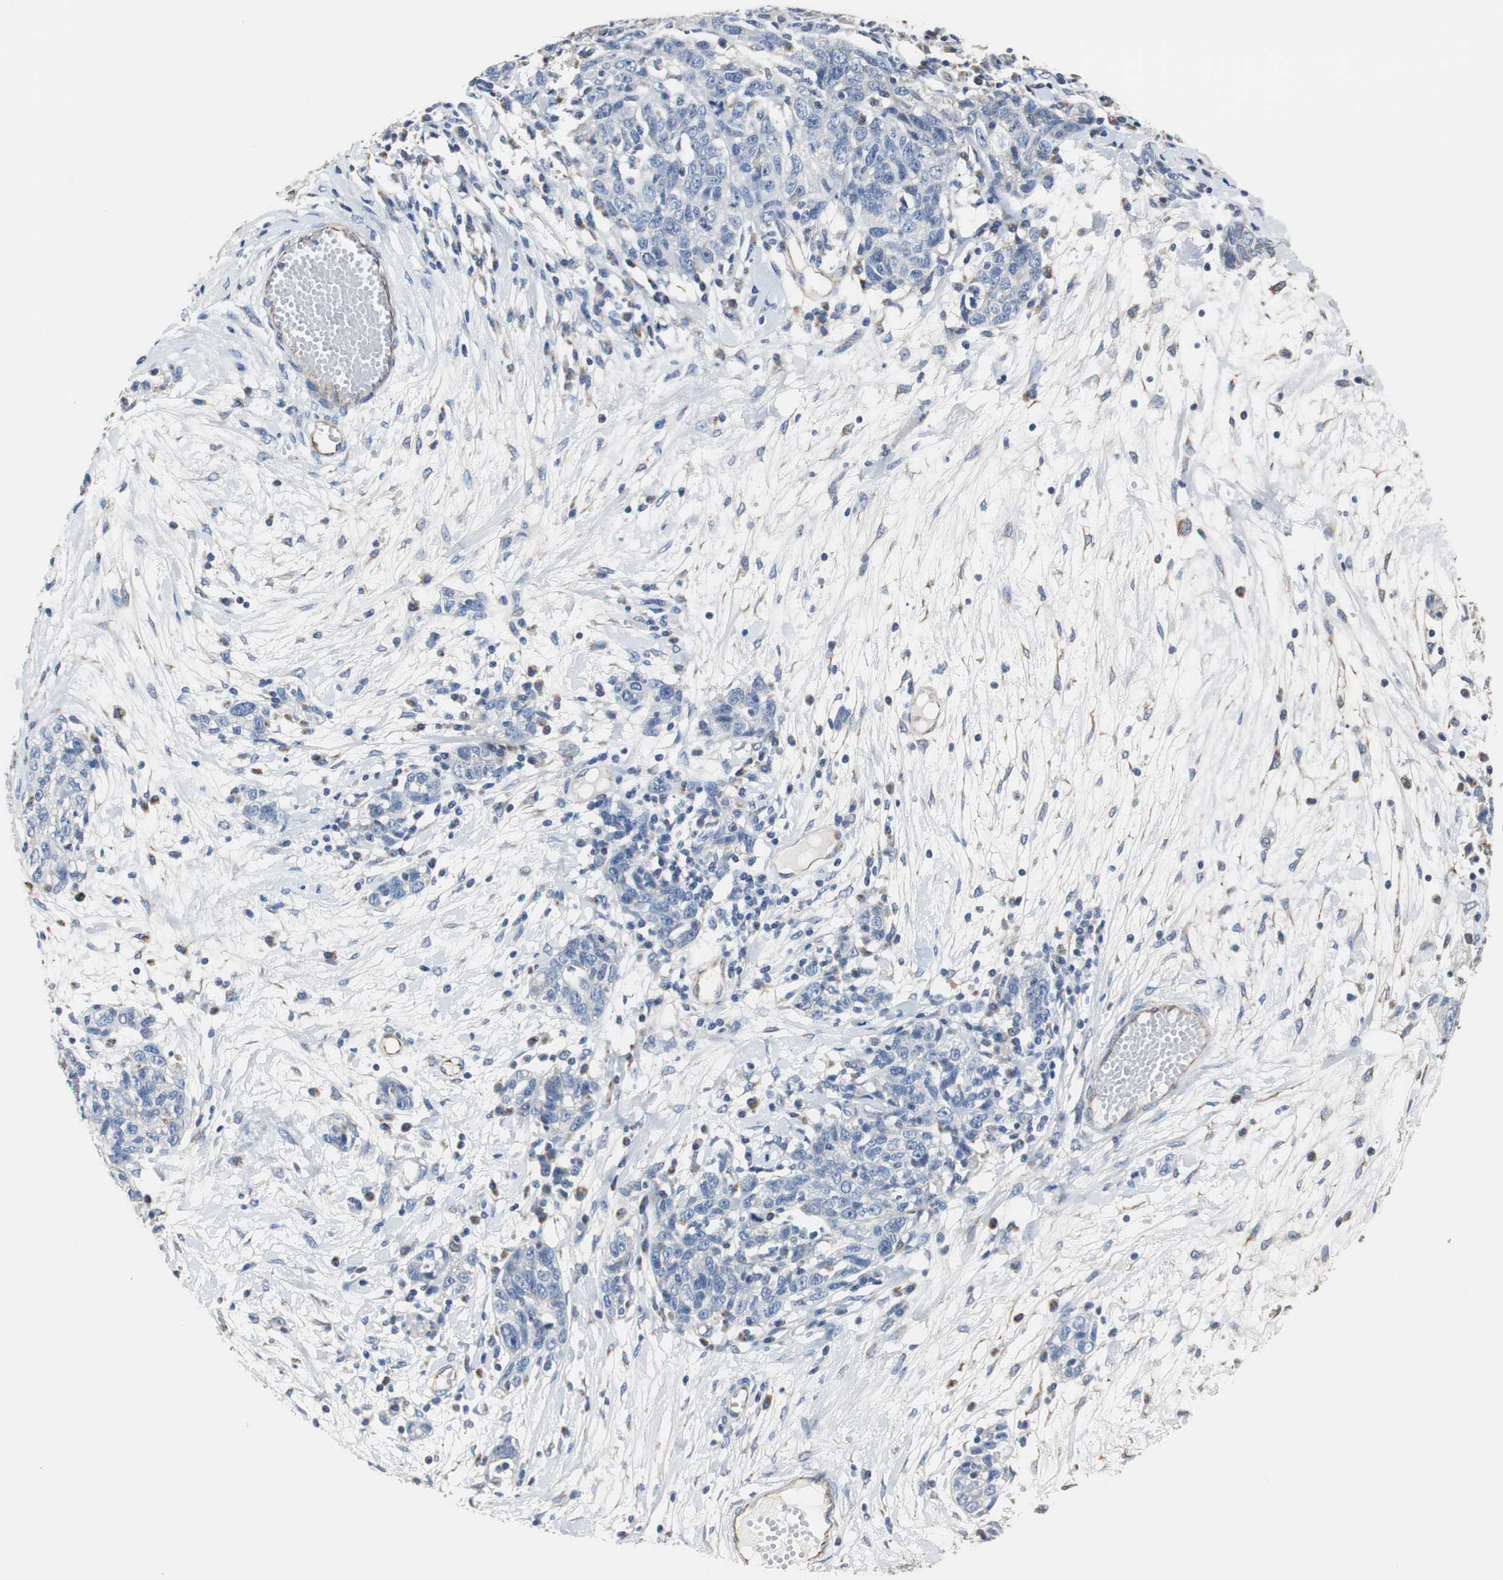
{"staining": {"intensity": "negative", "quantity": "none", "location": "none"}, "tissue": "ovarian cancer", "cell_type": "Tumor cells", "image_type": "cancer", "snomed": [{"axis": "morphology", "description": "Cystadenocarcinoma, serous, NOS"}, {"axis": "topography", "description": "Ovary"}], "caption": "DAB (3,3'-diaminobenzidine) immunohistochemical staining of human ovarian serous cystadenocarcinoma displays no significant expression in tumor cells.", "gene": "PCK1", "patient": {"sex": "female", "age": 71}}